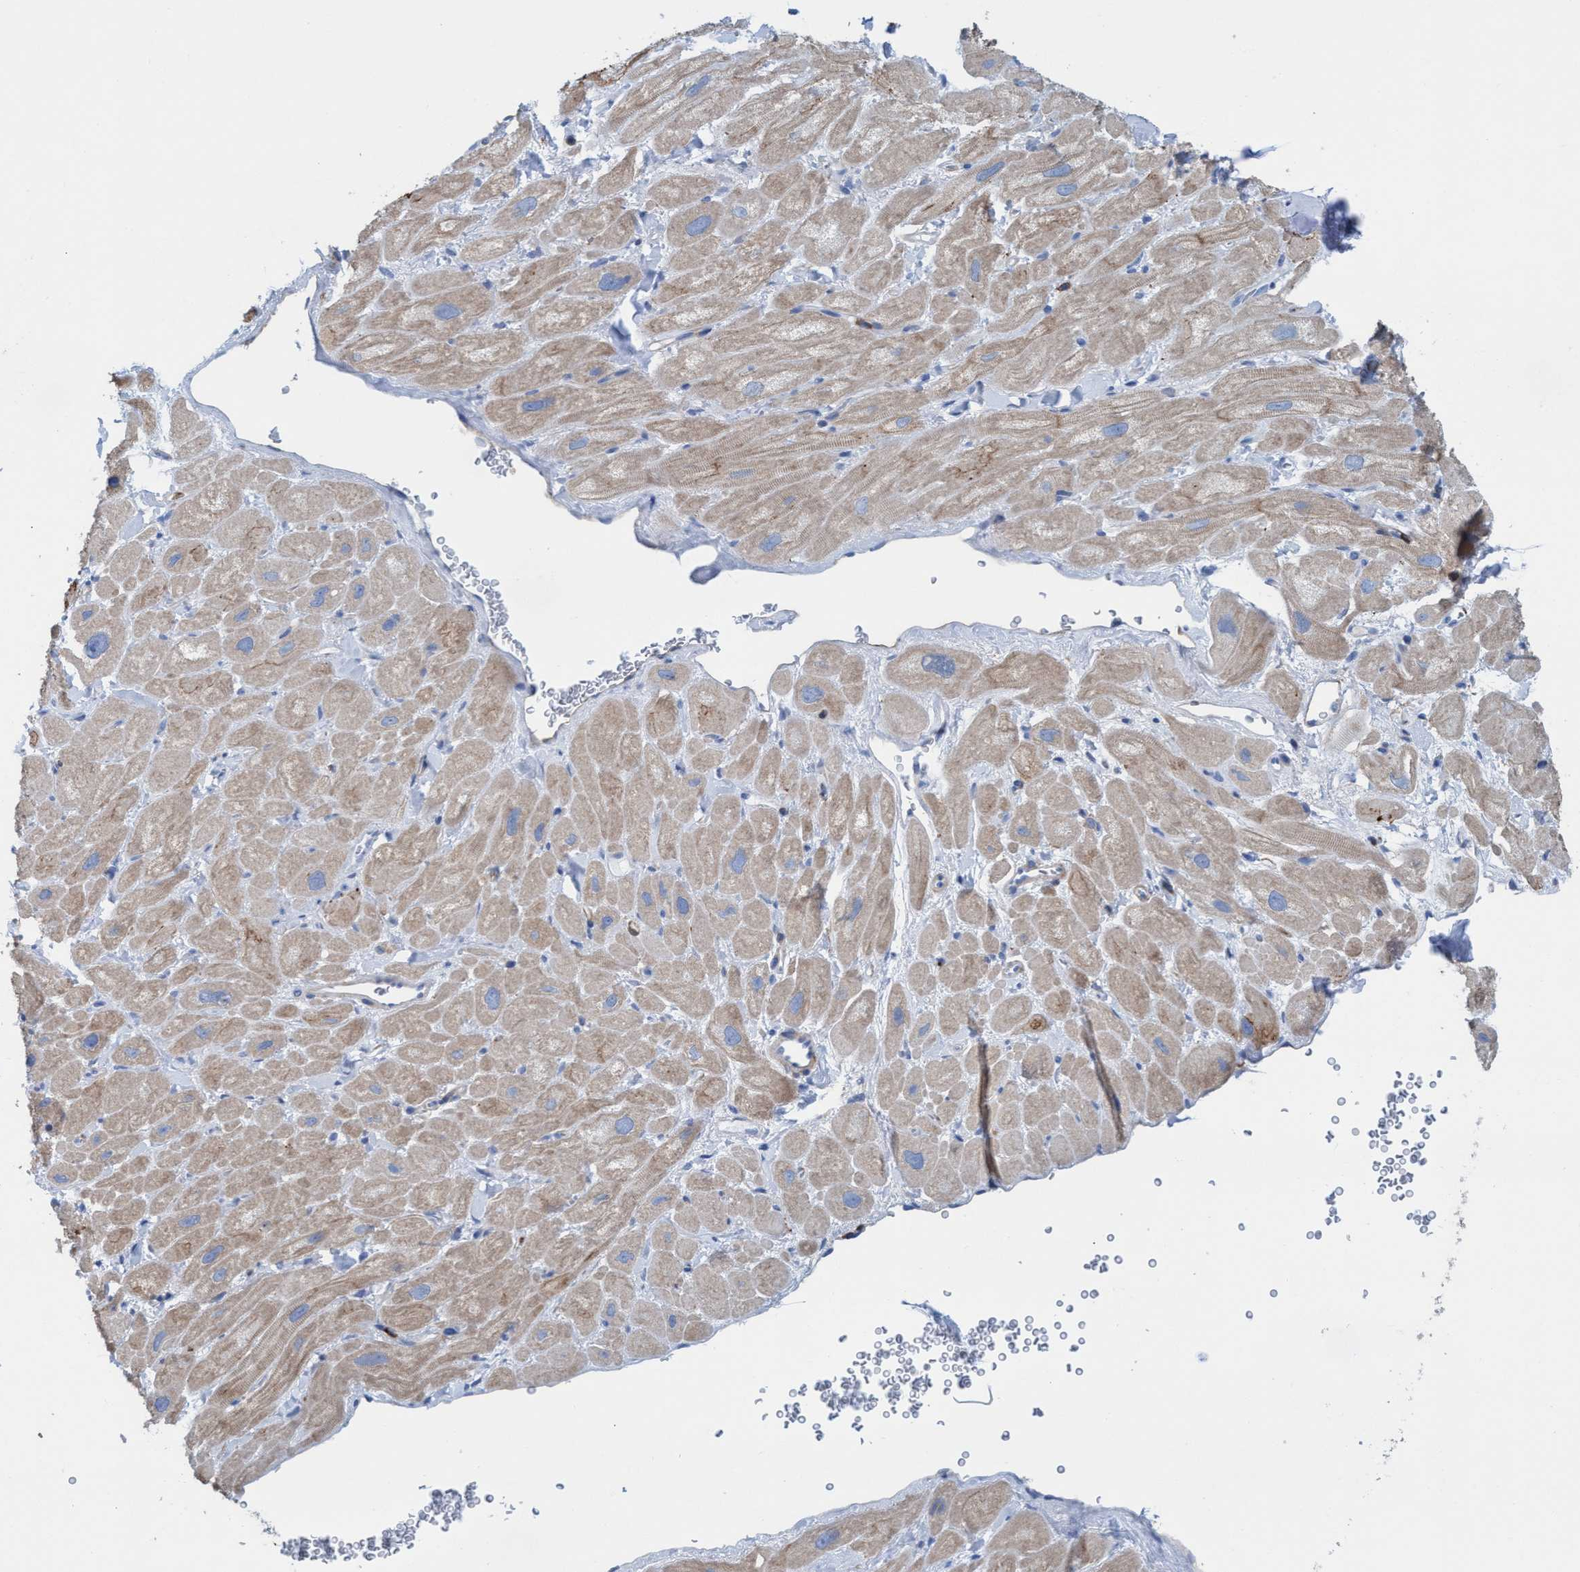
{"staining": {"intensity": "weak", "quantity": "<25%", "location": "cytoplasmic/membranous"}, "tissue": "heart muscle", "cell_type": "Cardiomyocytes", "image_type": "normal", "snomed": [{"axis": "morphology", "description": "Normal tissue, NOS"}, {"axis": "topography", "description": "Heart"}], "caption": "Human heart muscle stained for a protein using immunohistochemistry displays no positivity in cardiomyocytes.", "gene": "EZR", "patient": {"sex": "male", "age": 49}}